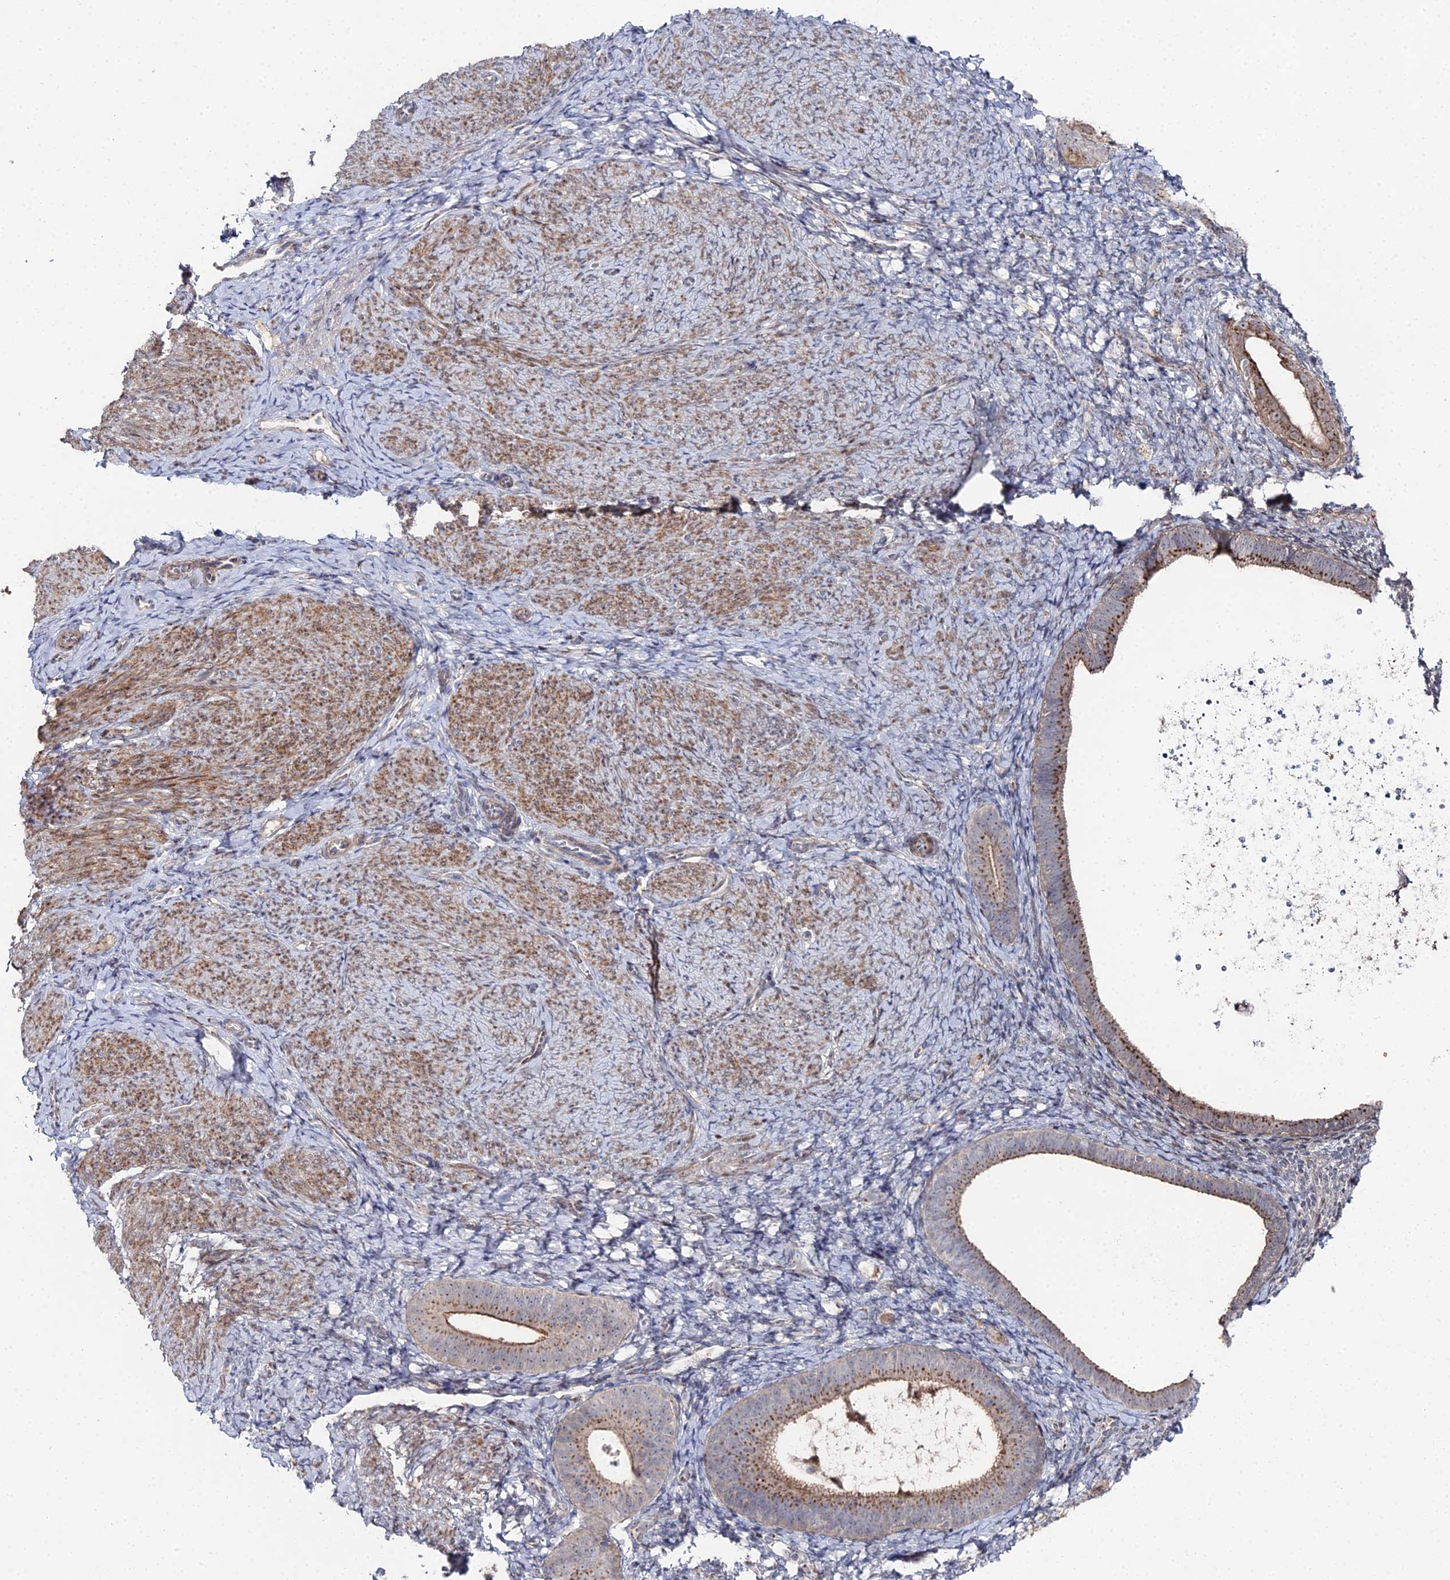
{"staining": {"intensity": "negative", "quantity": "none", "location": "none"}, "tissue": "endometrium", "cell_type": "Cells in endometrial stroma", "image_type": "normal", "snomed": [{"axis": "morphology", "description": "Normal tissue, NOS"}, {"axis": "topography", "description": "Endometrium"}], "caption": "Micrograph shows no protein staining in cells in endometrial stroma of benign endometrium.", "gene": "SGMS1", "patient": {"sex": "female", "age": 65}}